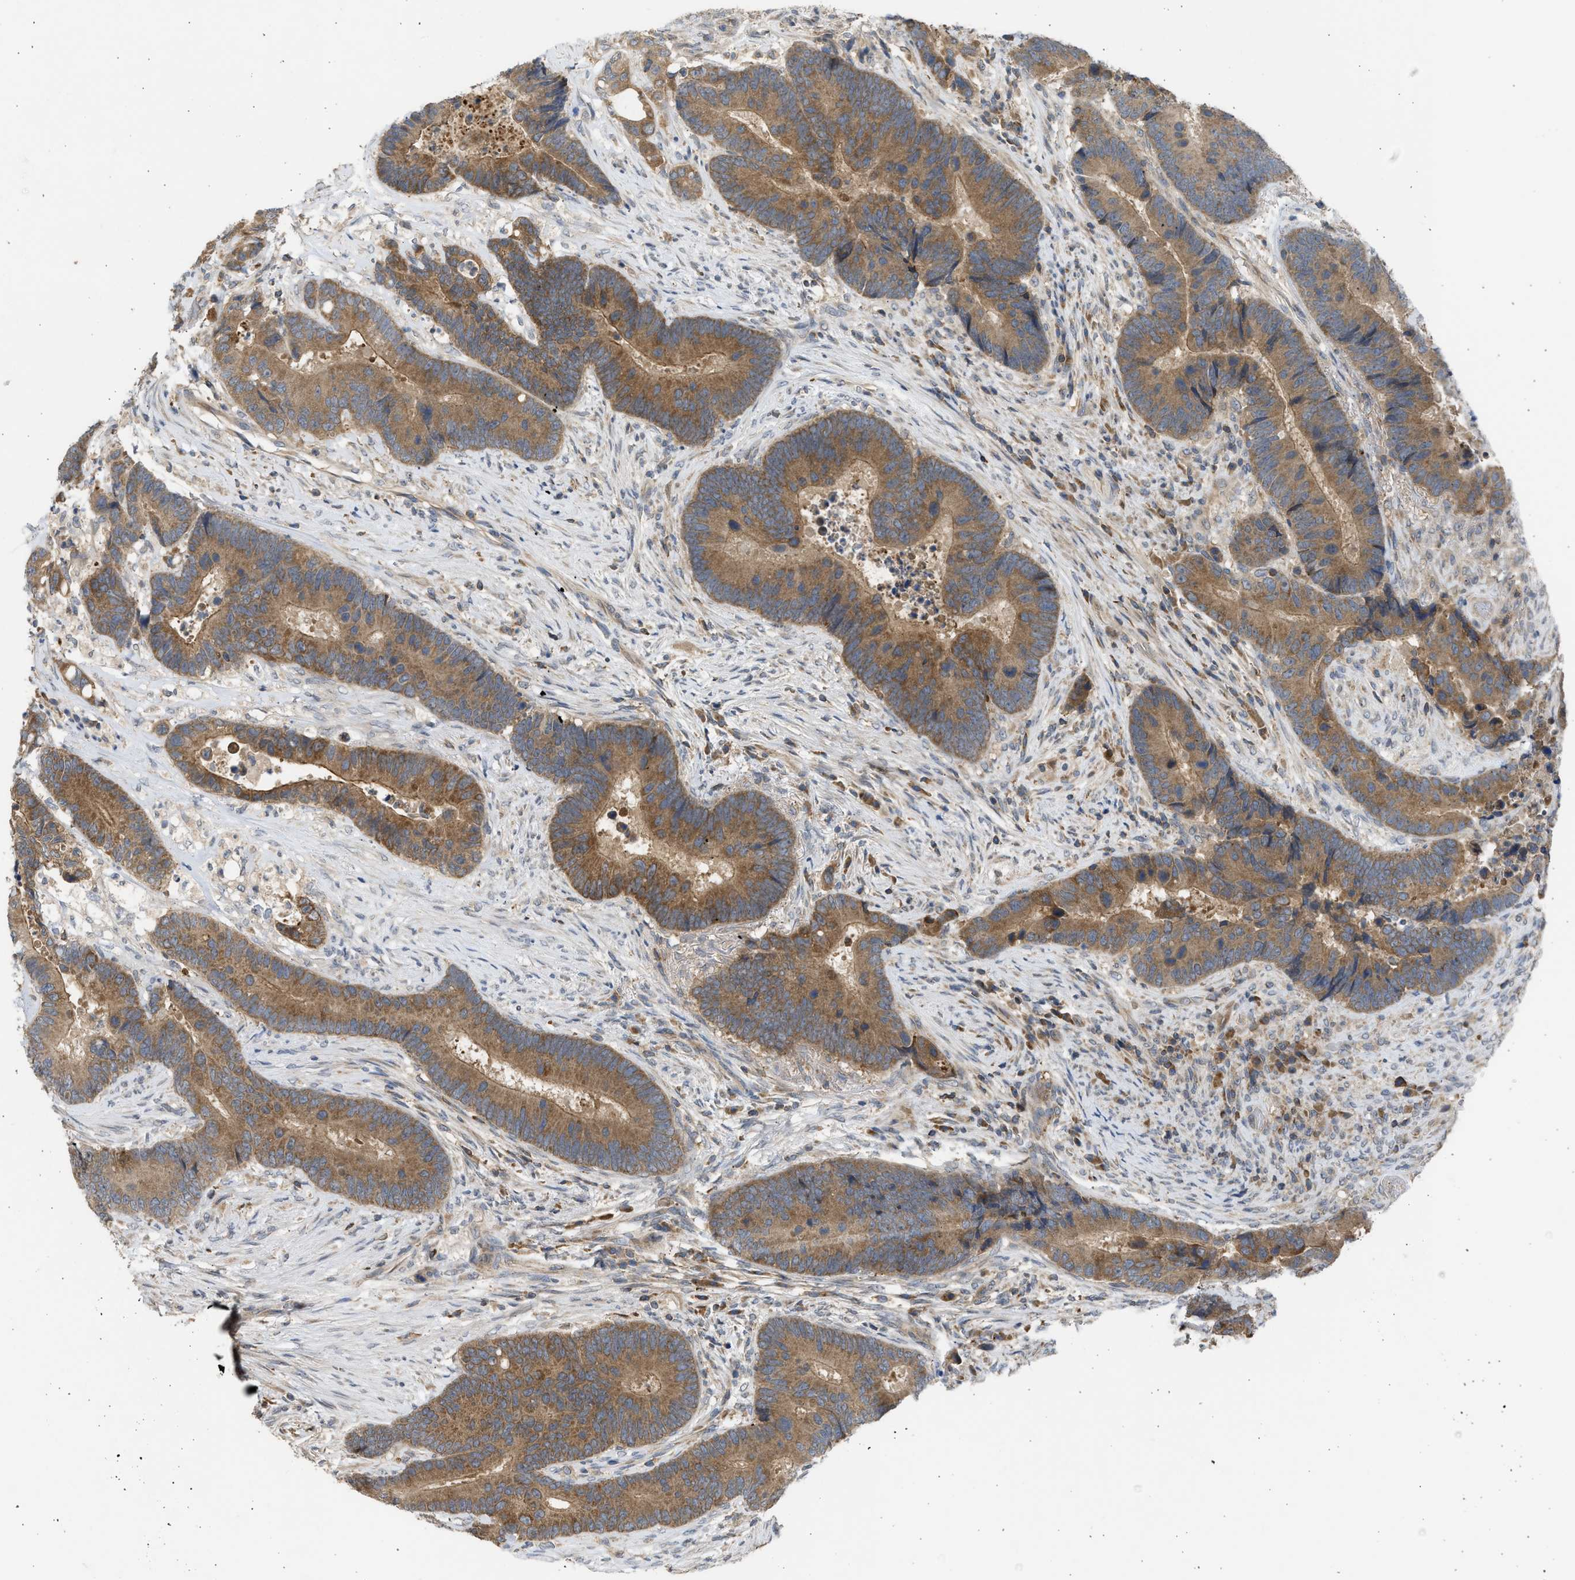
{"staining": {"intensity": "moderate", "quantity": ">75%", "location": "cytoplasmic/membranous"}, "tissue": "colorectal cancer", "cell_type": "Tumor cells", "image_type": "cancer", "snomed": [{"axis": "morphology", "description": "Adenocarcinoma, NOS"}, {"axis": "topography", "description": "Rectum"}], "caption": "DAB immunohistochemical staining of adenocarcinoma (colorectal) reveals moderate cytoplasmic/membranous protein expression in about >75% of tumor cells.", "gene": "CYP1A1", "patient": {"sex": "female", "age": 89}}